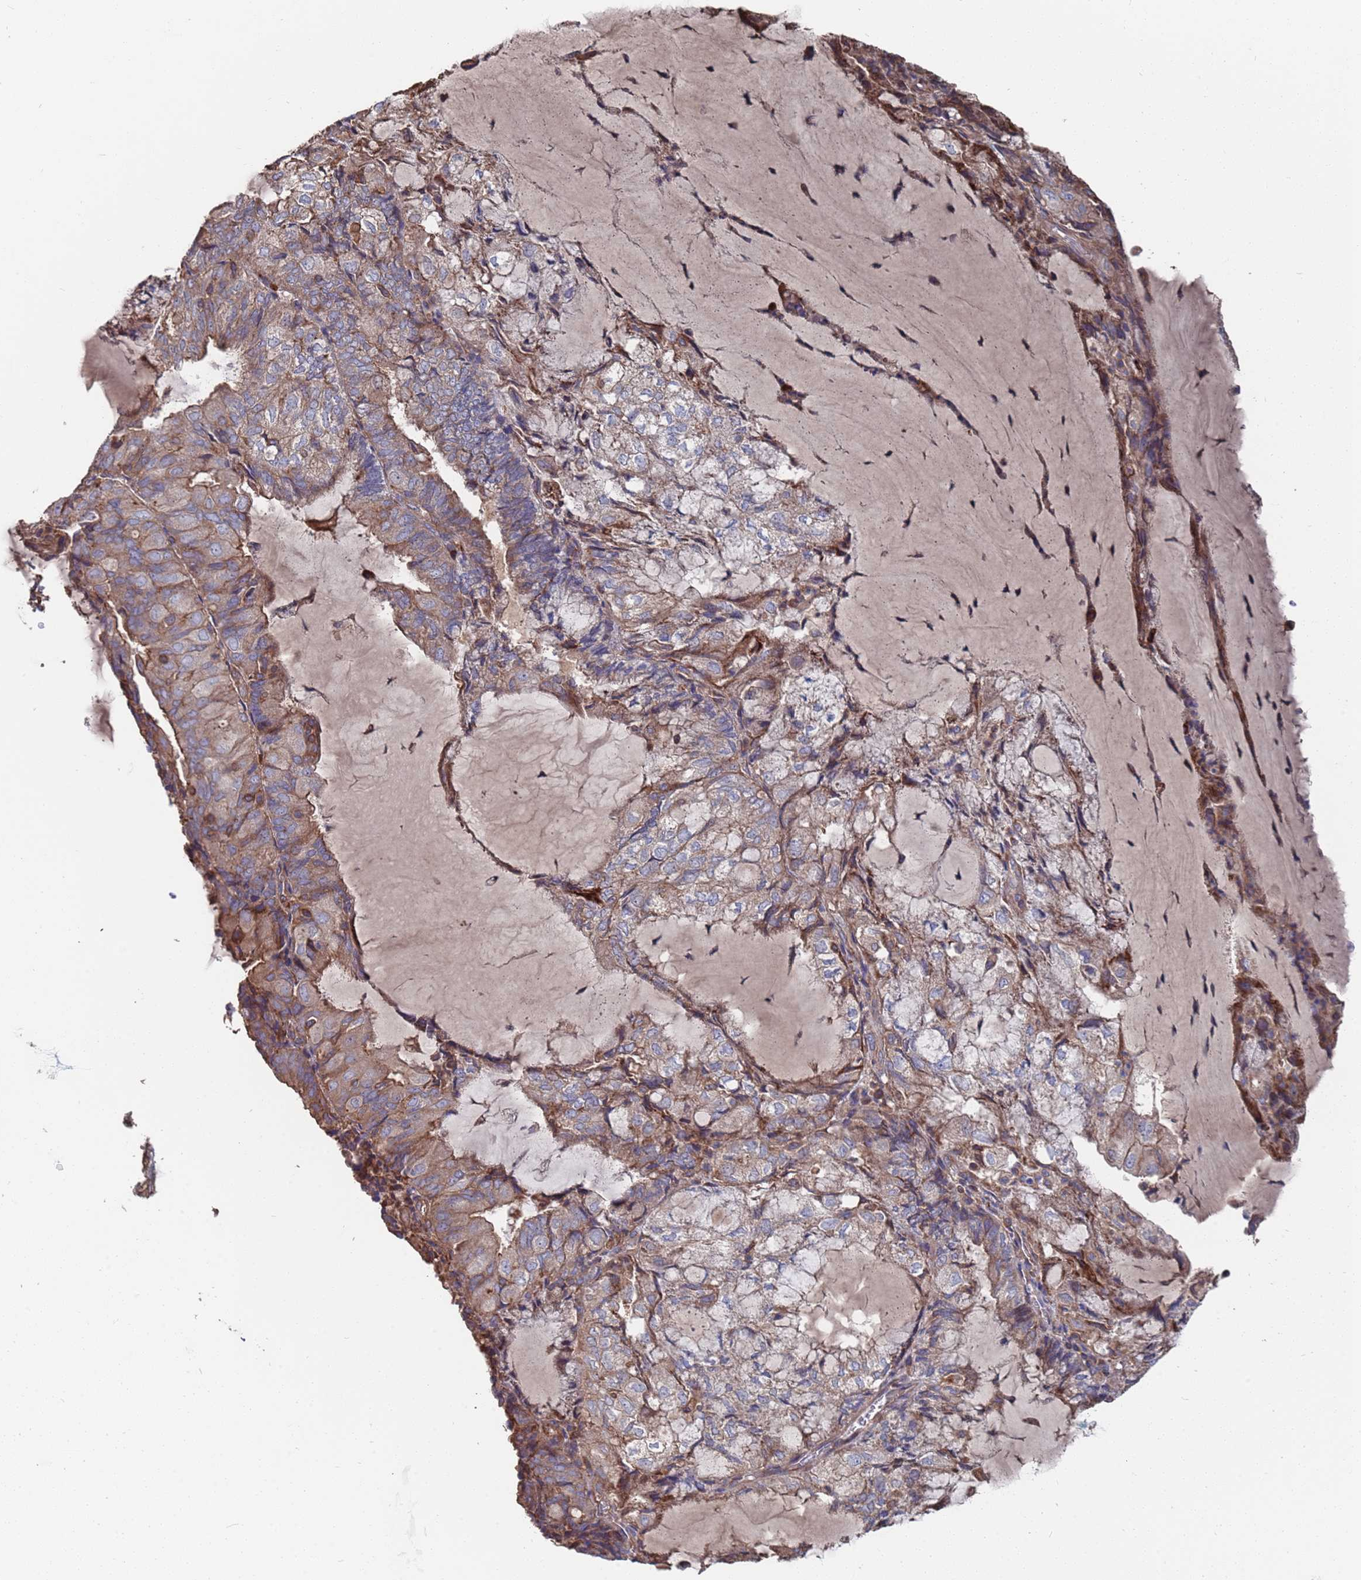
{"staining": {"intensity": "moderate", "quantity": "25%-75%", "location": "cytoplasmic/membranous"}, "tissue": "endometrial cancer", "cell_type": "Tumor cells", "image_type": "cancer", "snomed": [{"axis": "morphology", "description": "Adenocarcinoma, NOS"}, {"axis": "topography", "description": "Endometrium"}], "caption": "The image exhibits immunohistochemical staining of endometrial adenocarcinoma. There is moderate cytoplasmic/membranous positivity is identified in approximately 25%-75% of tumor cells. The staining is performed using DAB (3,3'-diaminobenzidine) brown chromogen to label protein expression. The nuclei are counter-stained blue using hematoxylin.", "gene": "PYCR1", "patient": {"sex": "female", "age": 81}}